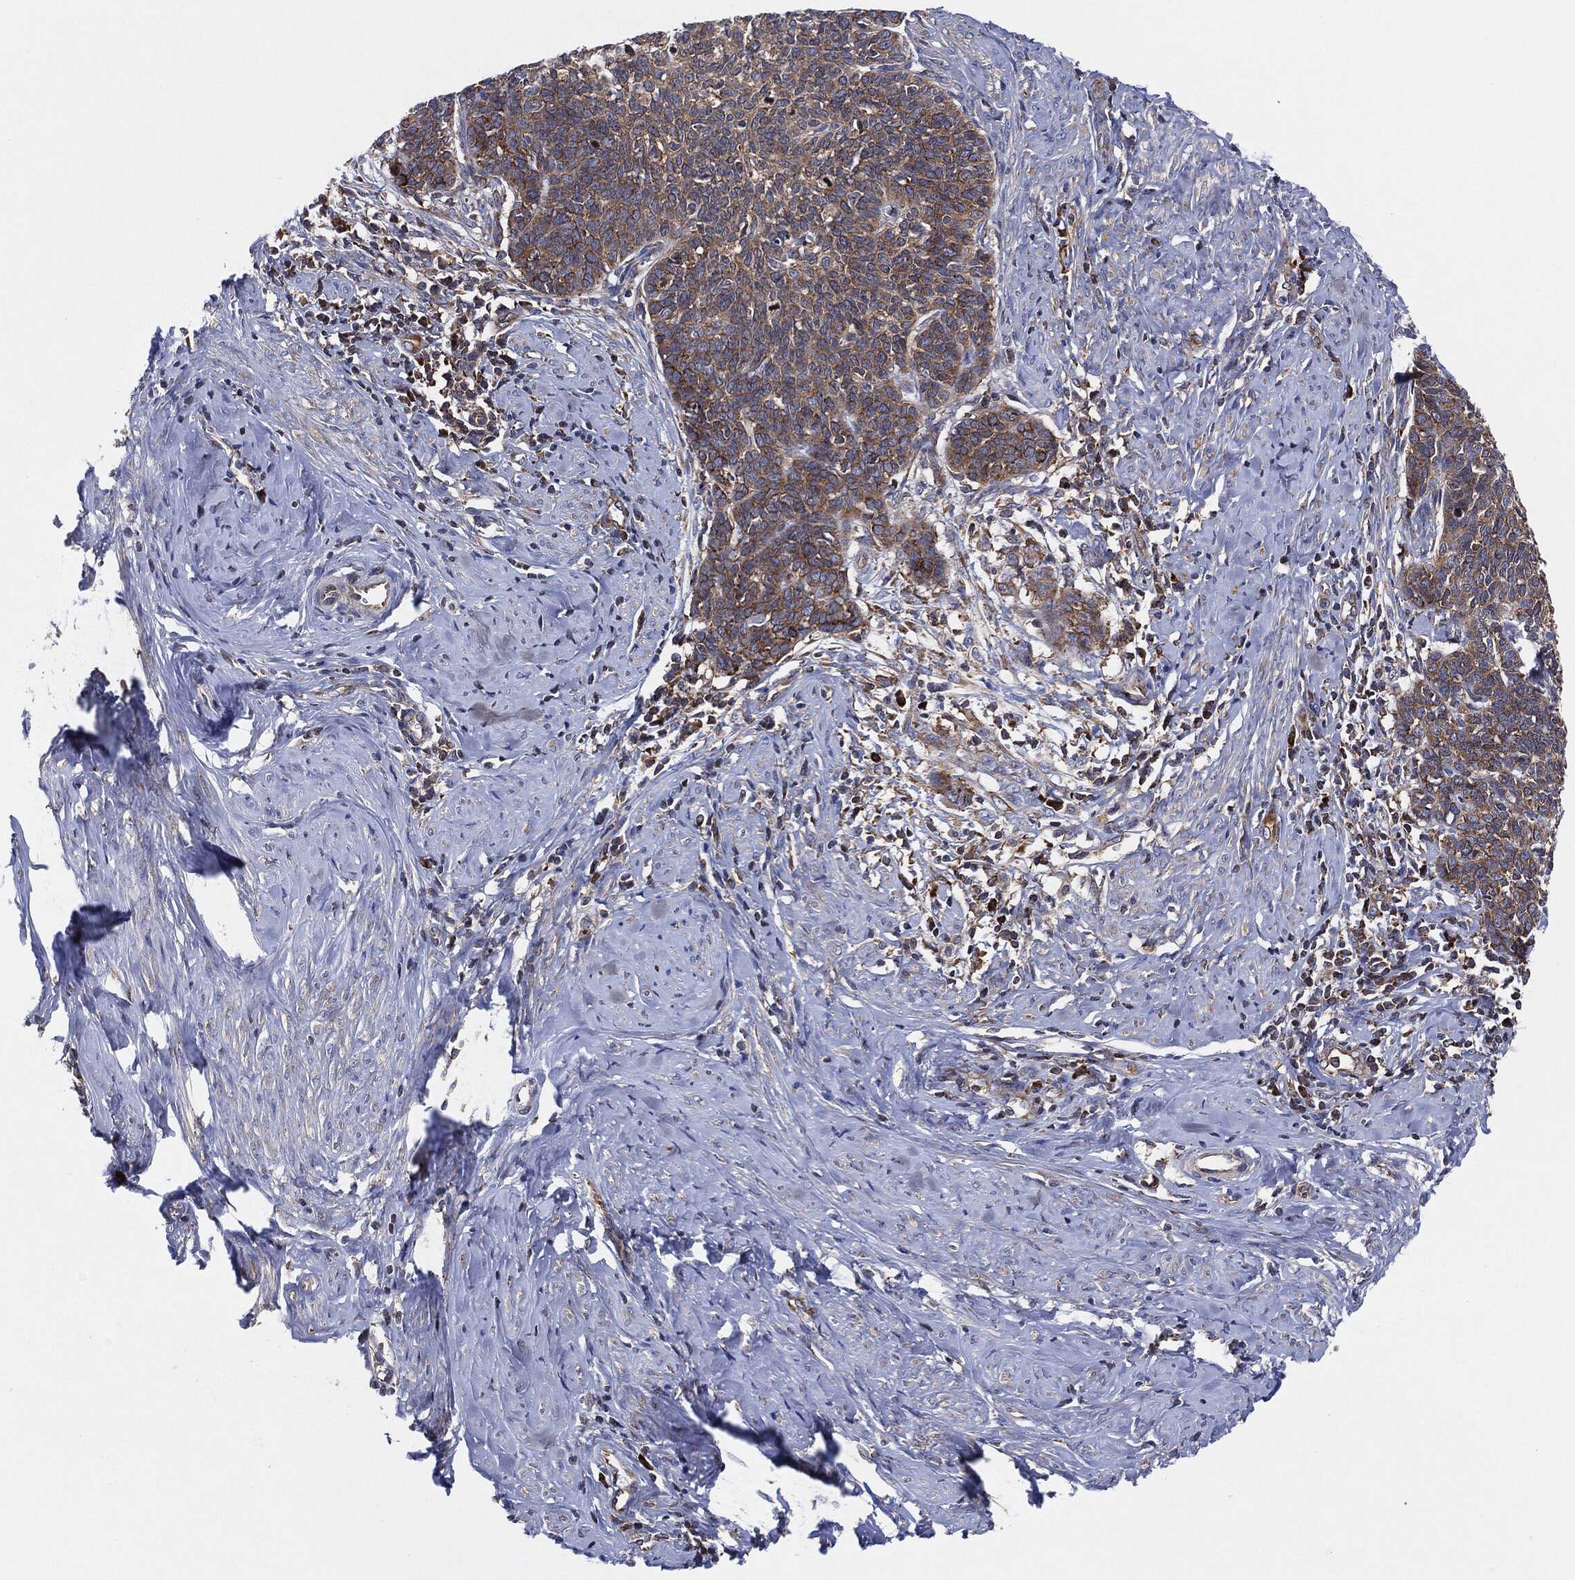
{"staining": {"intensity": "moderate", "quantity": ">75%", "location": "cytoplasmic/membranous"}, "tissue": "cervical cancer", "cell_type": "Tumor cells", "image_type": "cancer", "snomed": [{"axis": "morphology", "description": "Normal tissue, NOS"}, {"axis": "morphology", "description": "Squamous cell carcinoma, NOS"}, {"axis": "topography", "description": "Cervix"}], "caption": "Moderate cytoplasmic/membranous protein staining is identified in about >75% of tumor cells in cervical cancer (squamous cell carcinoma). The staining was performed using DAB (3,3'-diaminobenzidine), with brown indicating positive protein expression. Nuclei are stained blue with hematoxylin.", "gene": "EIF2S2", "patient": {"sex": "female", "age": 39}}